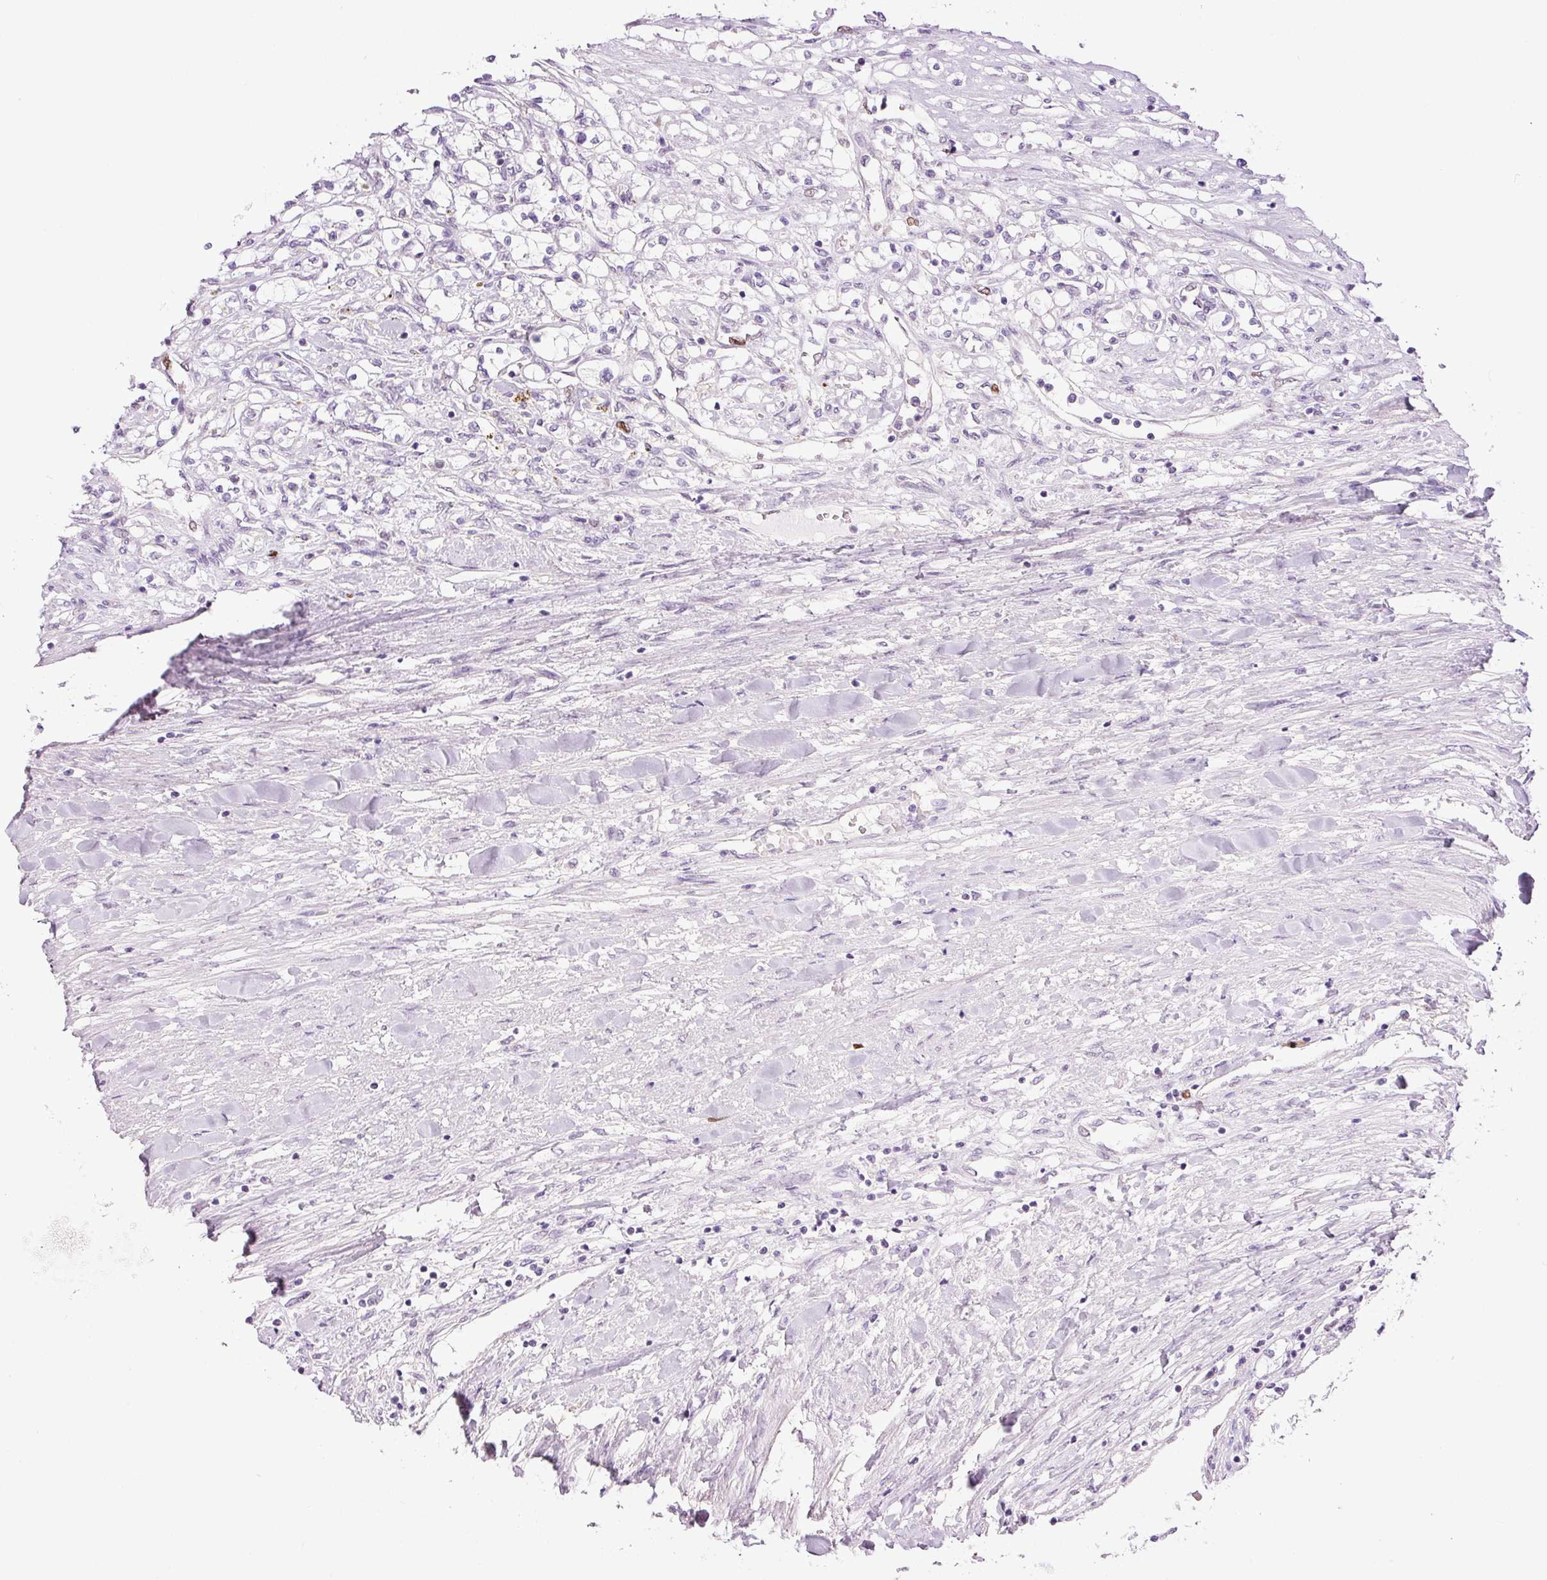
{"staining": {"intensity": "negative", "quantity": "none", "location": "none"}, "tissue": "renal cancer", "cell_type": "Tumor cells", "image_type": "cancer", "snomed": [{"axis": "morphology", "description": "Adenocarcinoma, NOS"}, {"axis": "topography", "description": "Kidney"}], "caption": "Tumor cells are negative for protein expression in human adenocarcinoma (renal).", "gene": "KPNA2", "patient": {"sex": "male", "age": 68}}